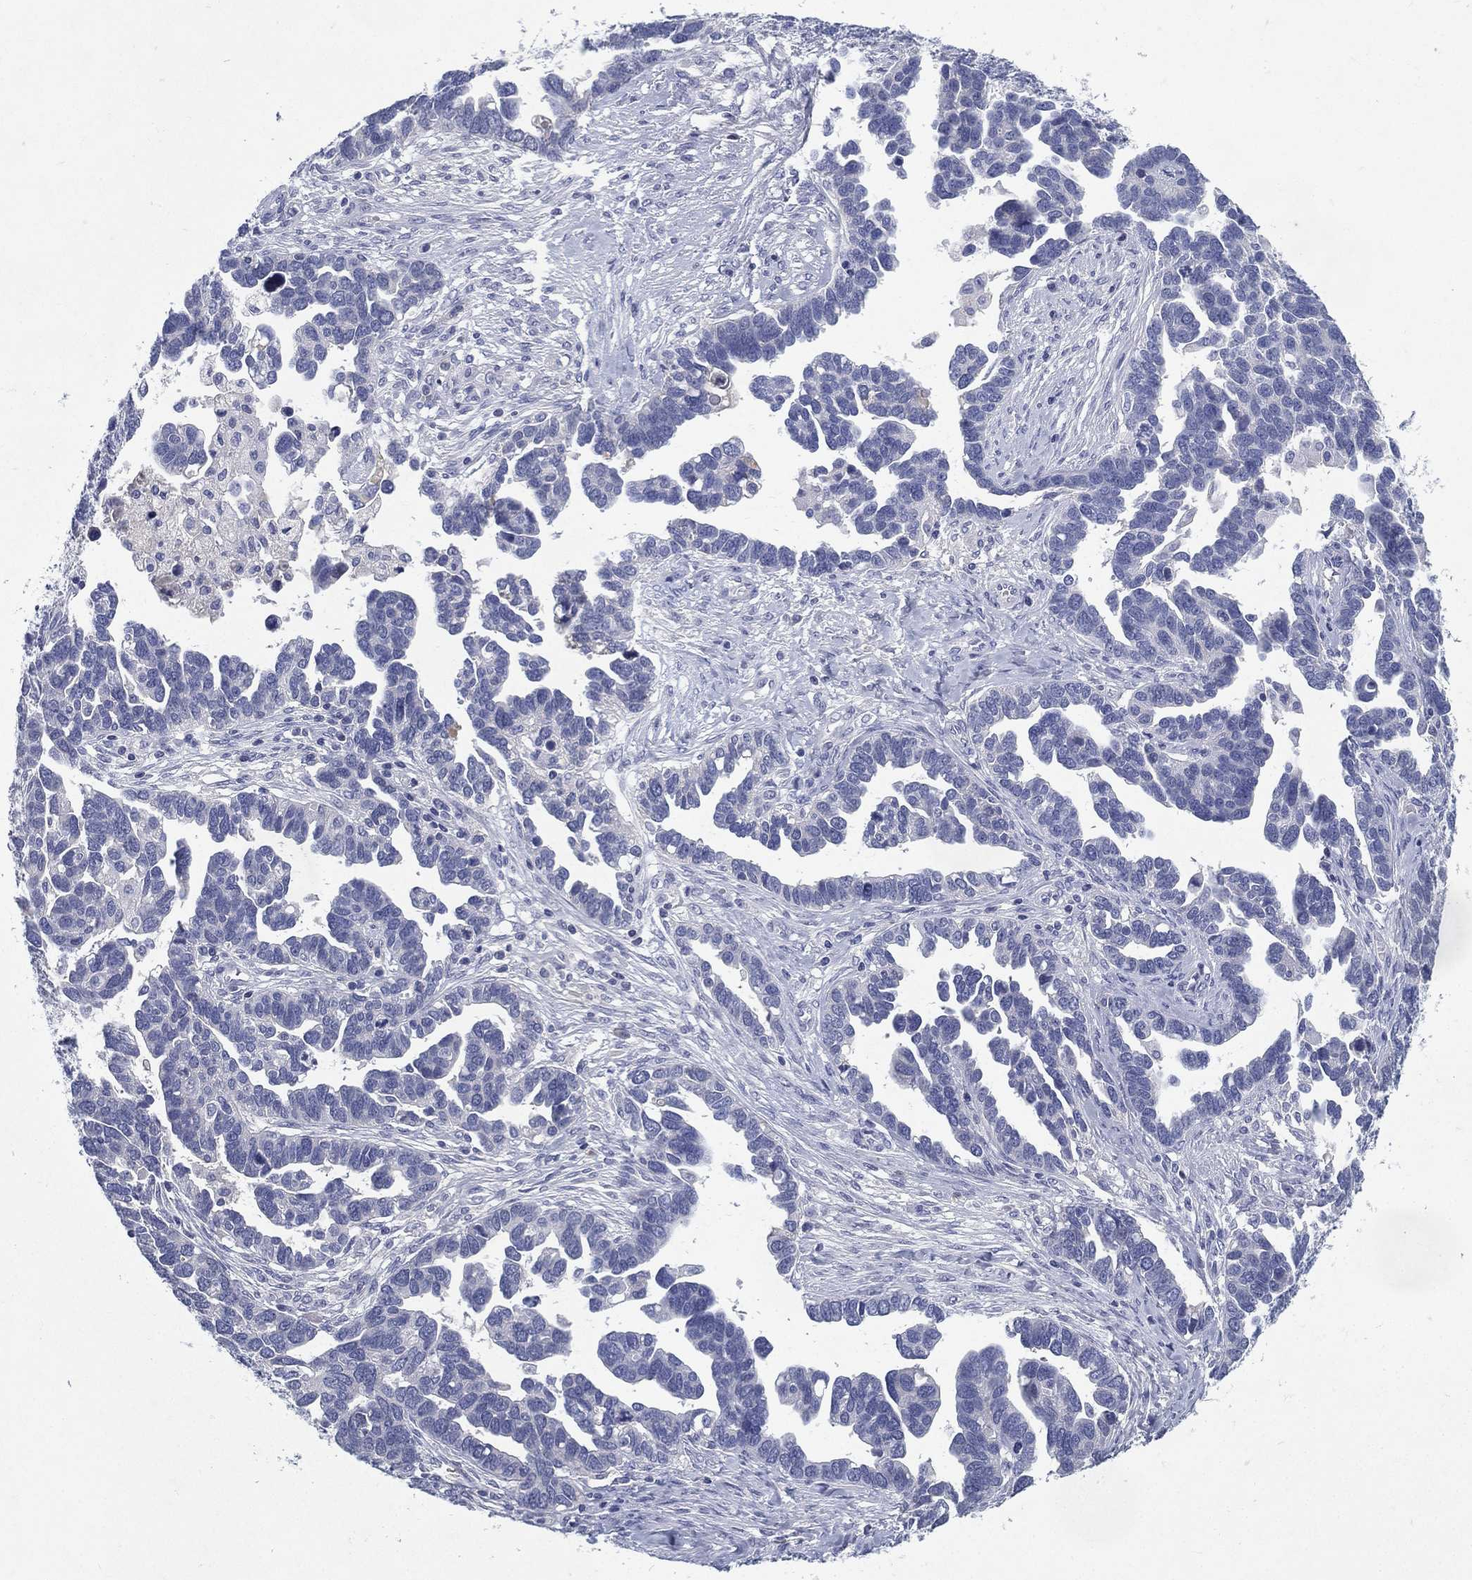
{"staining": {"intensity": "negative", "quantity": "none", "location": "none"}, "tissue": "ovarian cancer", "cell_type": "Tumor cells", "image_type": "cancer", "snomed": [{"axis": "morphology", "description": "Cystadenocarcinoma, serous, NOS"}, {"axis": "topography", "description": "Ovary"}], "caption": "IHC of ovarian cancer (serous cystadenocarcinoma) displays no expression in tumor cells.", "gene": "RGS13", "patient": {"sex": "female", "age": 54}}